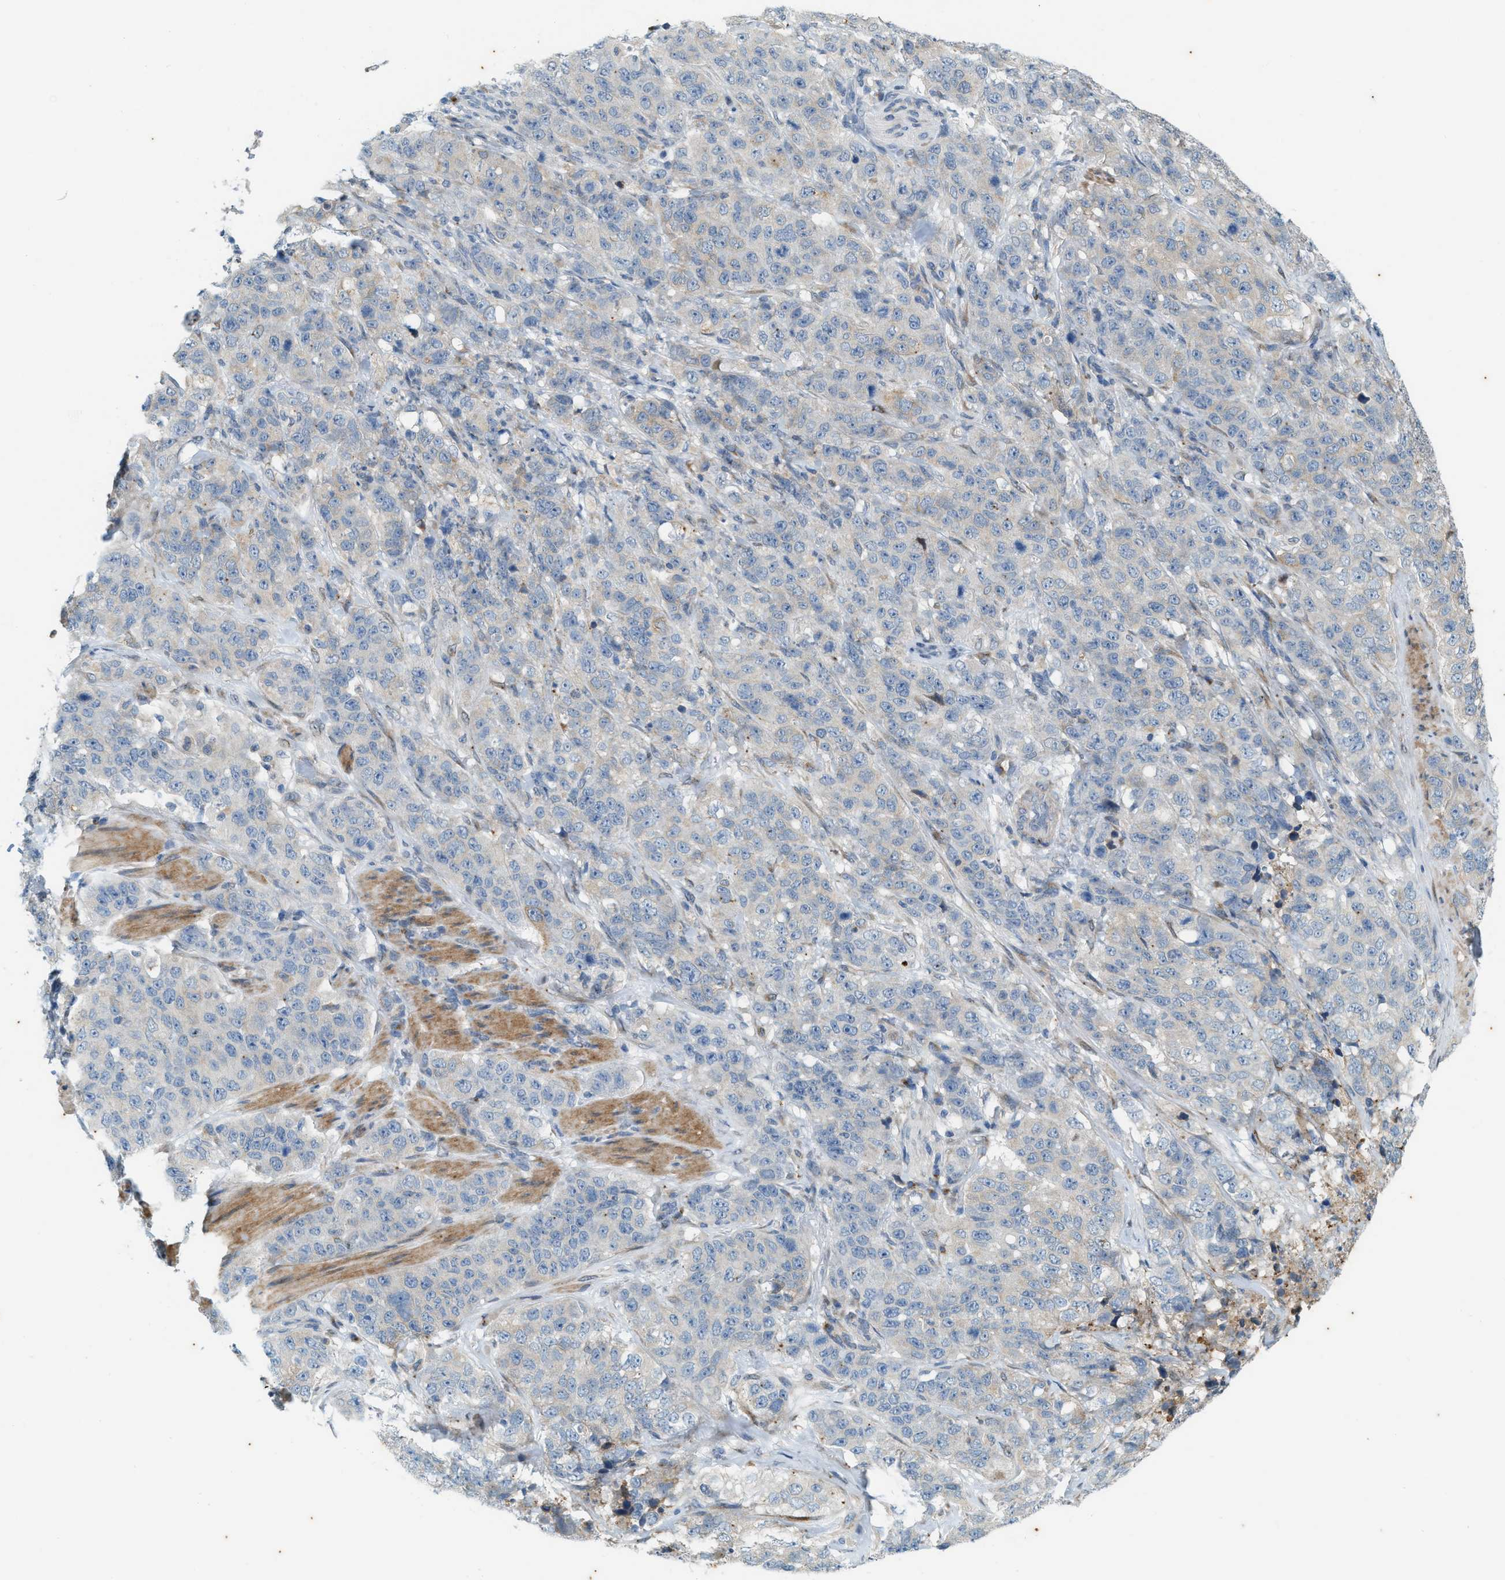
{"staining": {"intensity": "negative", "quantity": "none", "location": "none"}, "tissue": "stomach cancer", "cell_type": "Tumor cells", "image_type": "cancer", "snomed": [{"axis": "morphology", "description": "Adenocarcinoma, NOS"}, {"axis": "topography", "description": "Stomach"}], "caption": "Histopathology image shows no significant protein expression in tumor cells of adenocarcinoma (stomach).", "gene": "CHPF2", "patient": {"sex": "male", "age": 48}}